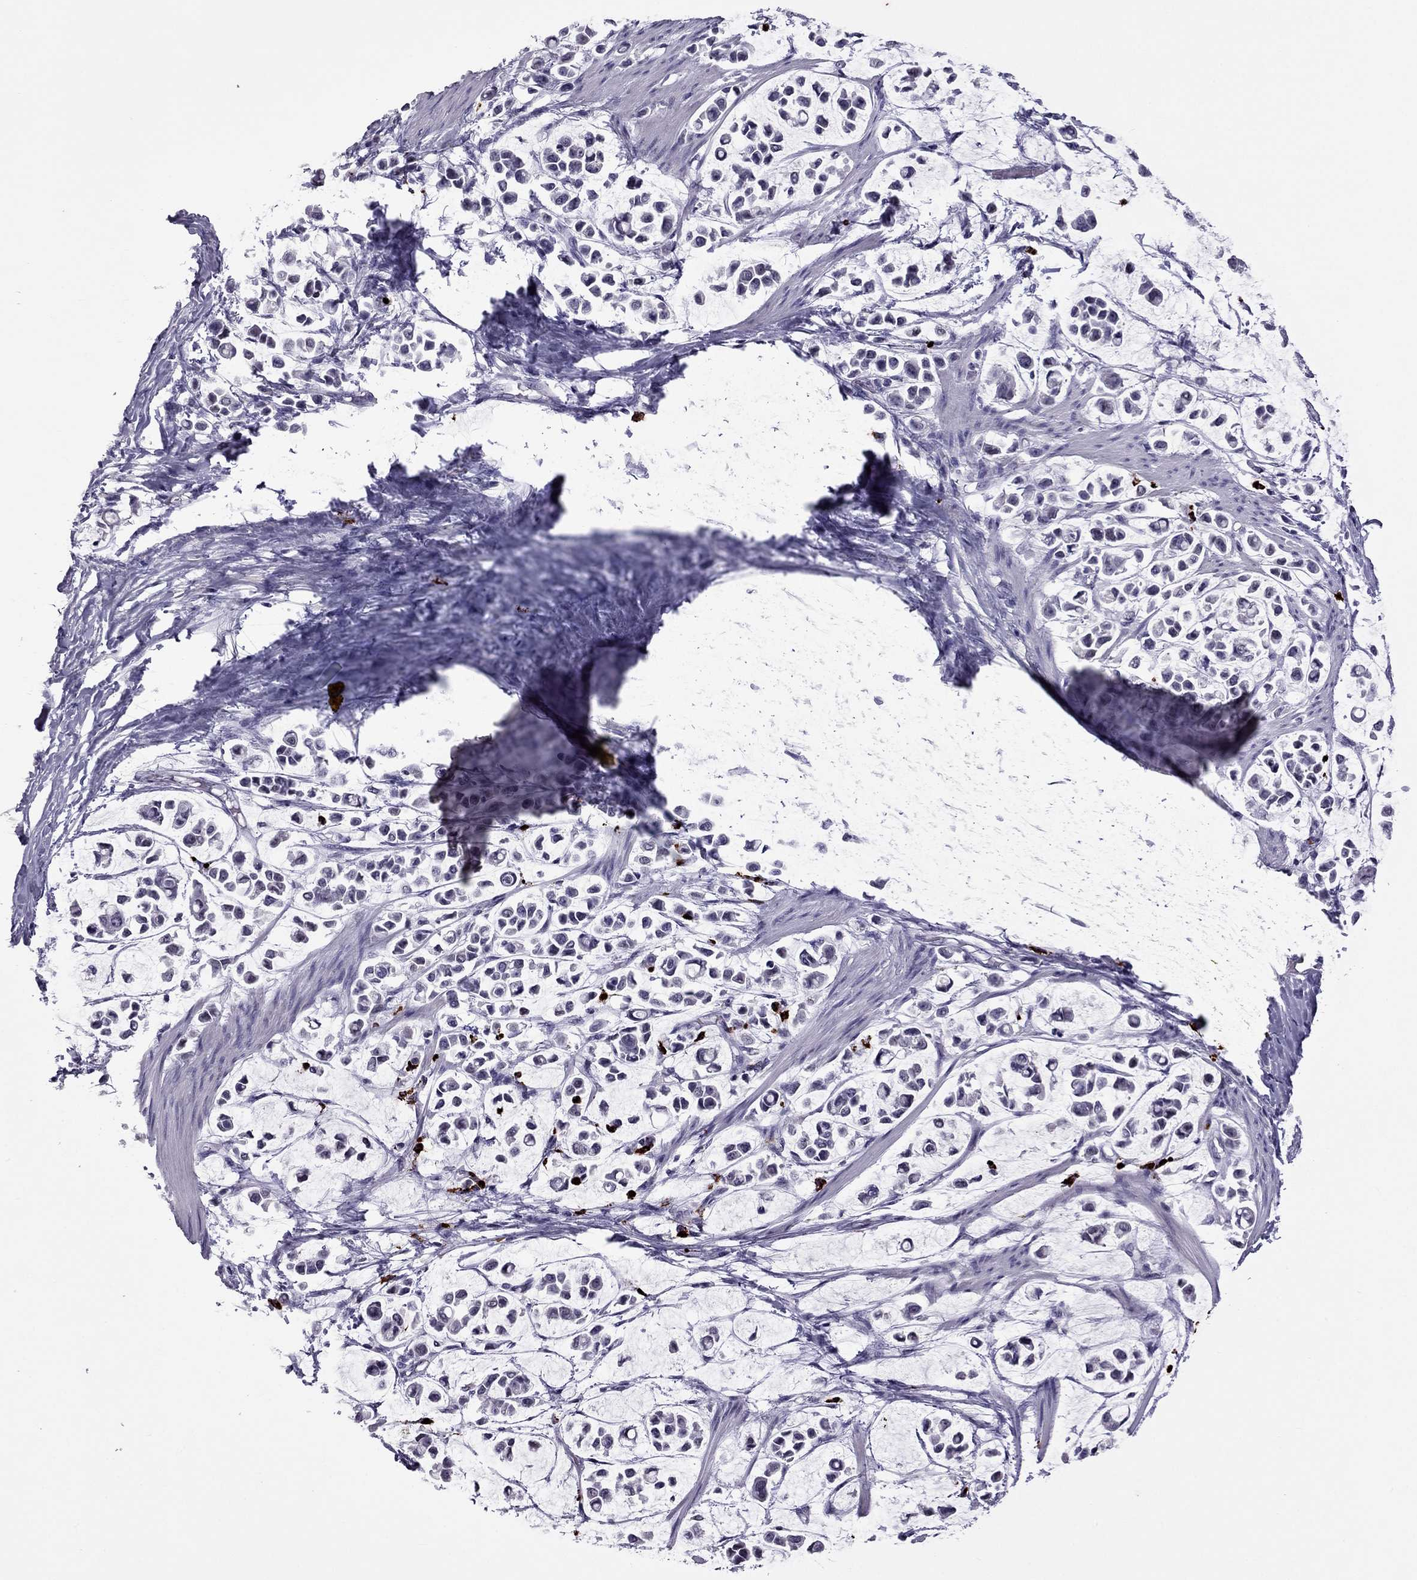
{"staining": {"intensity": "negative", "quantity": "none", "location": "none"}, "tissue": "stomach cancer", "cell_type": "Tumor cells", "image_type": "cancer", "snomed": [{"axis": "morphology", "description": "Adenocarcinoma, NOS"}, {"axis": "topography", "description": "Stomach"}], "caption": "Immunohistochemical staining of human adenocarcinoma (stomach) displays no significant expression in tumor cells. (Brightfield microscopy of DAB (3,3'-diaminobenzidine) IHC at high magnification).", "gene": "CCL27", "patient": {"sex": "male", "age": 82}}